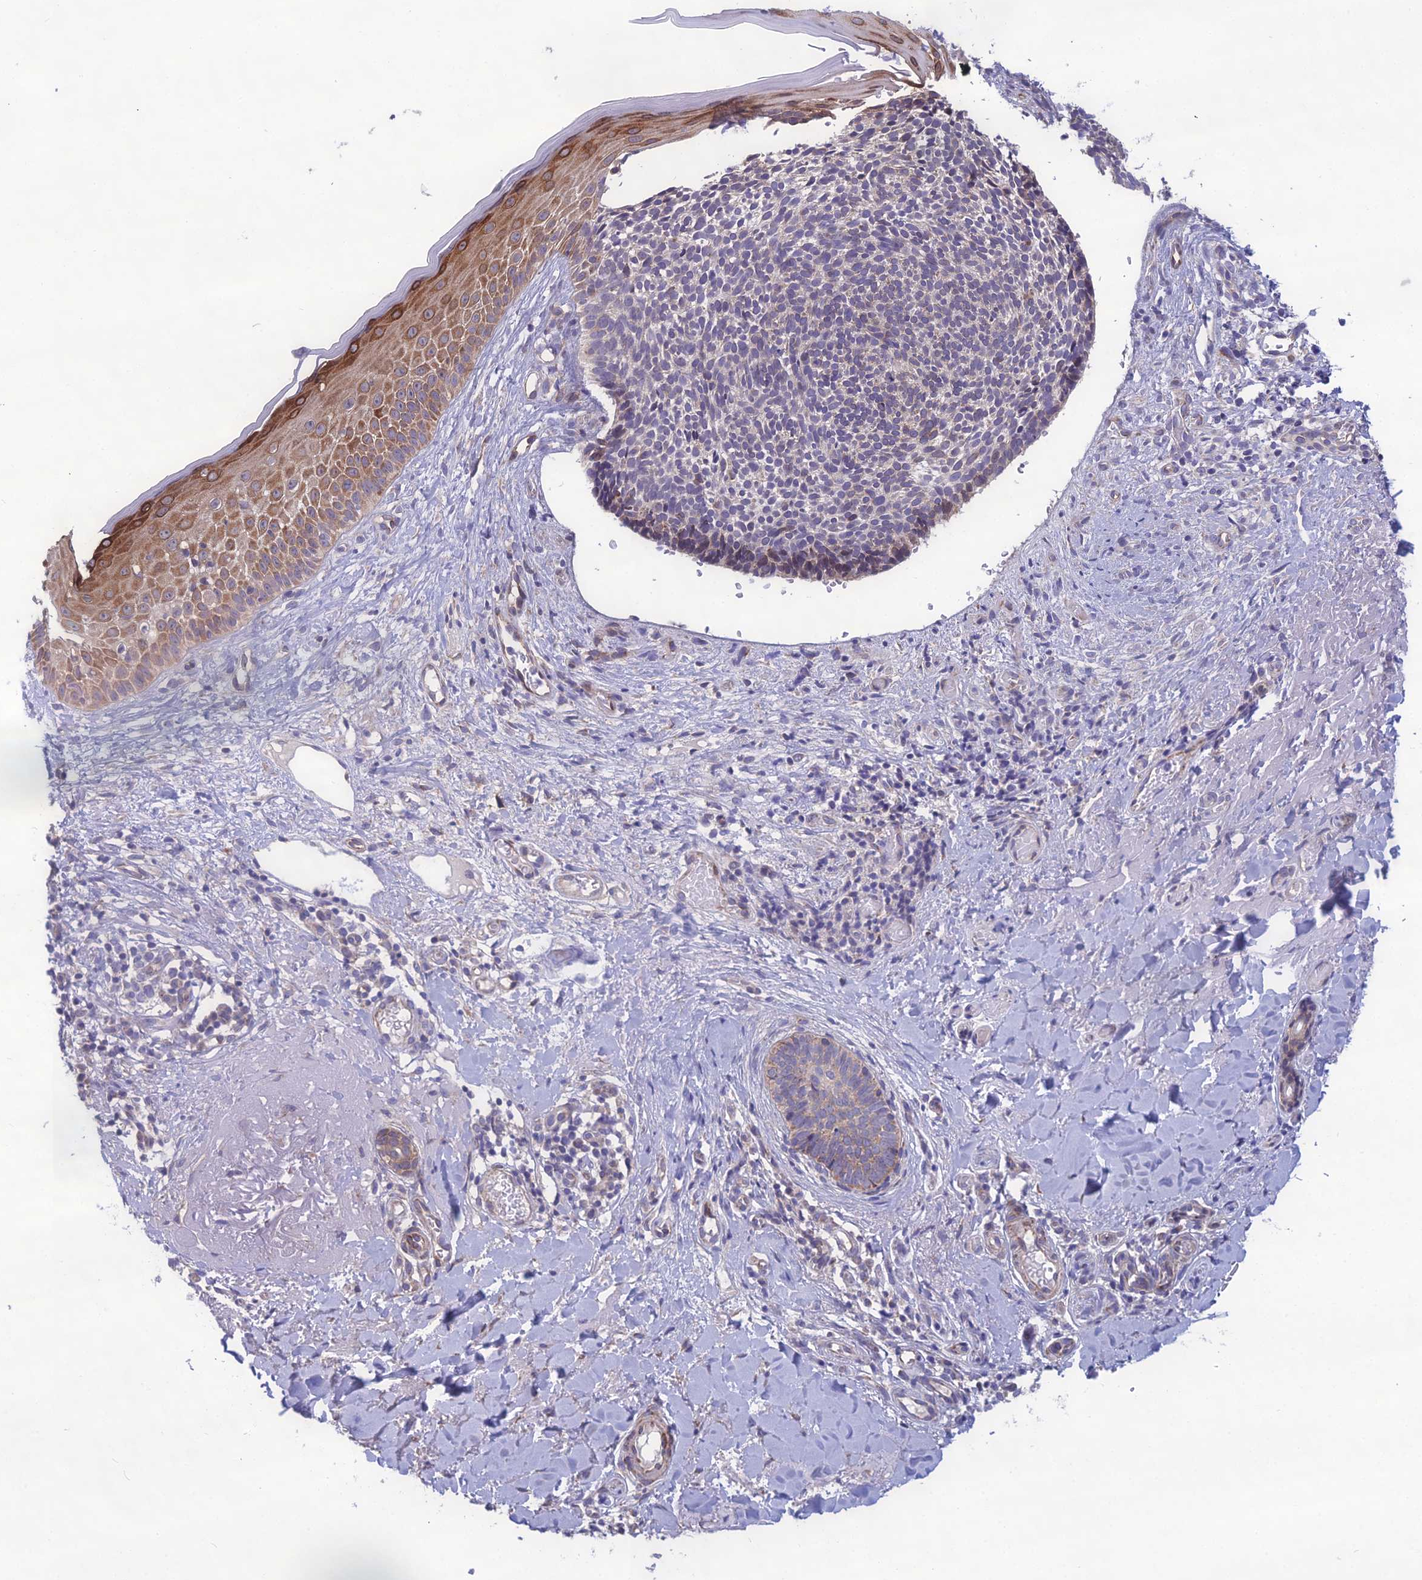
{"staining": {"intensity": "weak", "quantity": "<25%", "location": "cytoplasmic/membranous"}, "tissue": "skin cancer", "cell_type": "Tumor cells", "image_type": "cancer", "snomed": [{"axis": "morphology", "description": "Basal cell carcinoma"}, {"axis": "topography", "description": "Skin"}], "caption": "High power microscopy micrograph of an IHC micrograph of skin cancer (basal cell carcinoma), revealing no significant positivity in tumor cells.", "gene": "NODAL", "patient": {"sex": "male", "age": 84}}